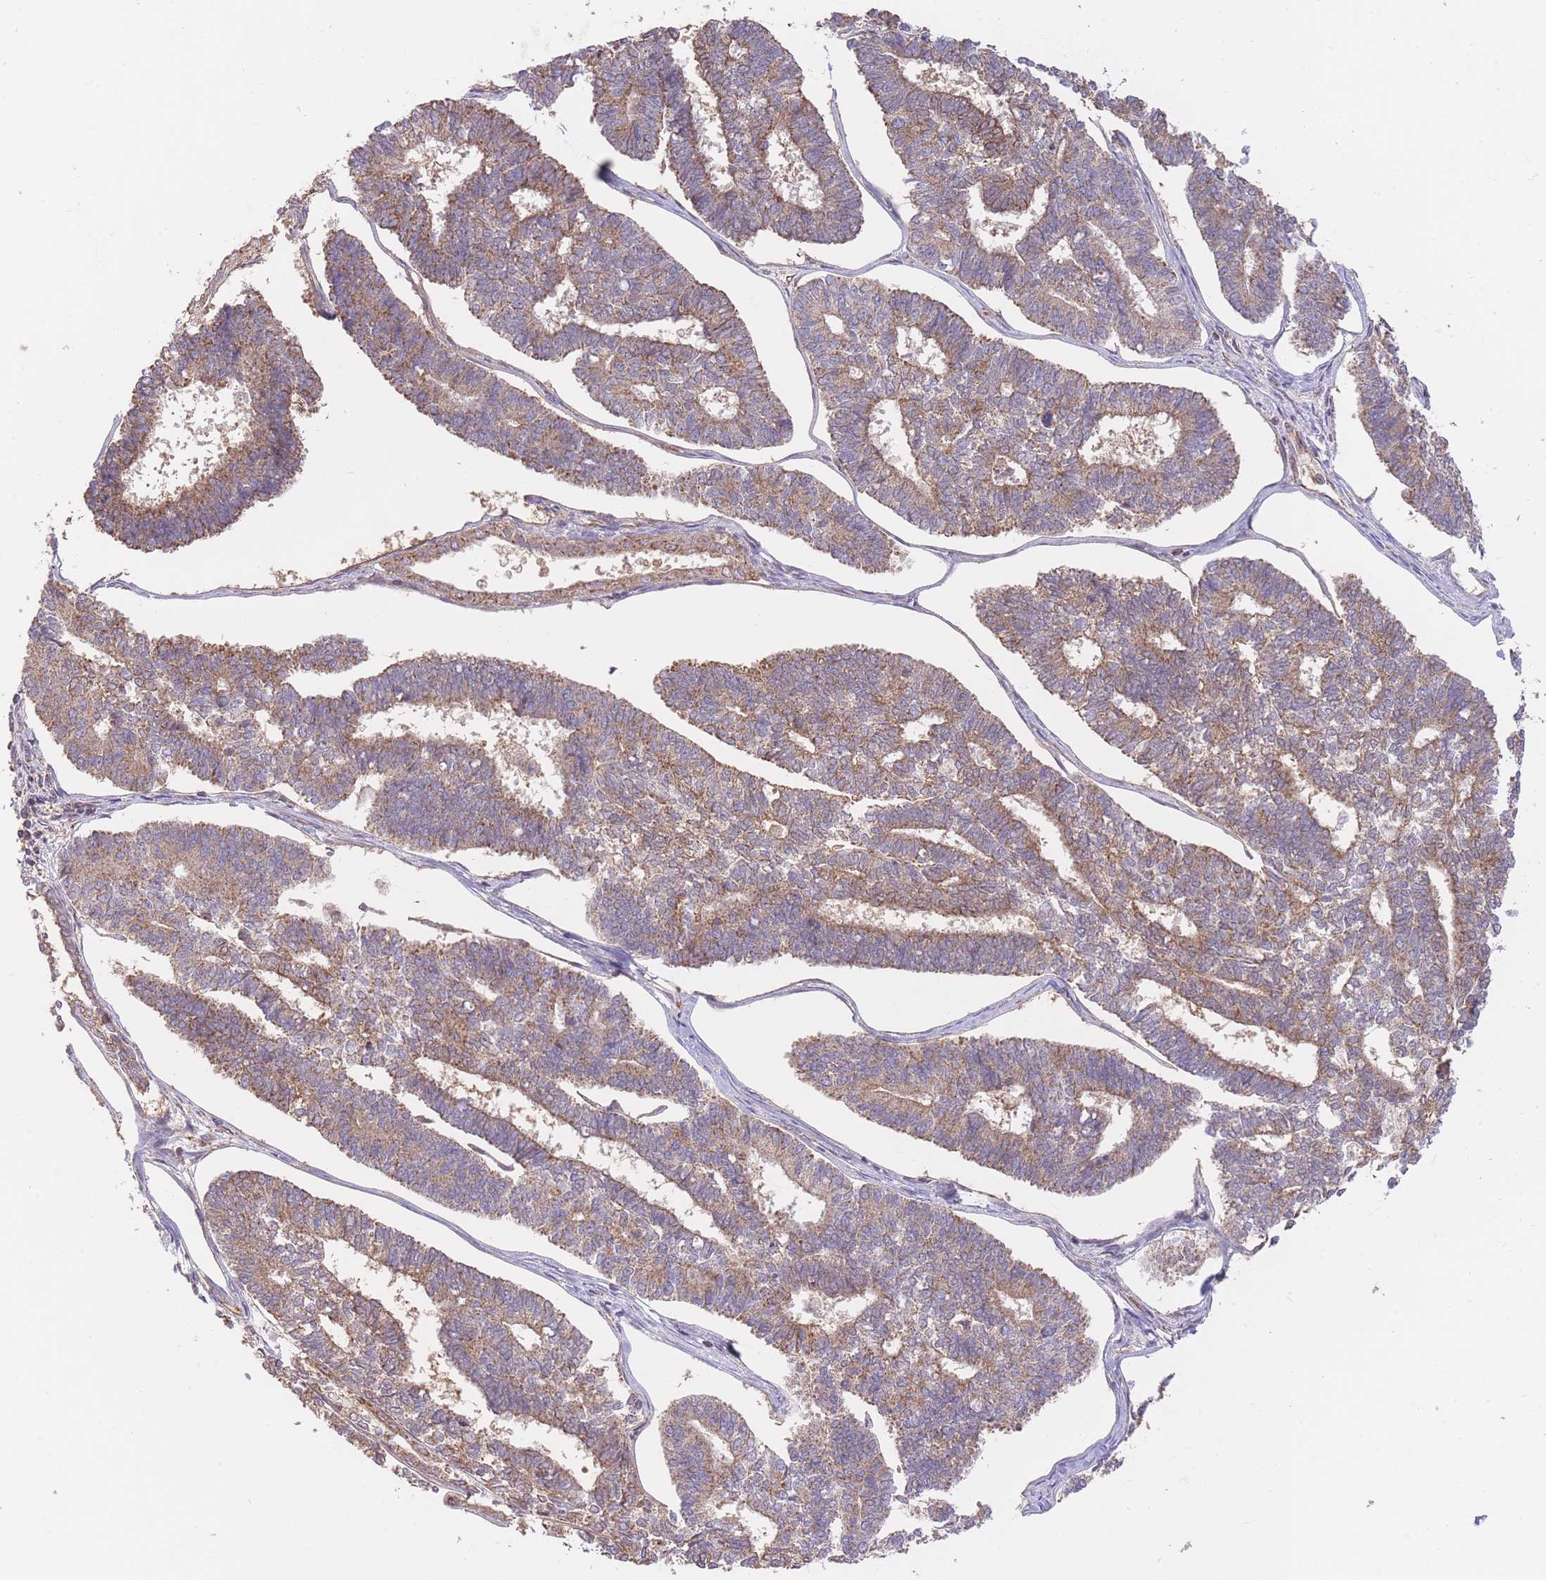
{"staining": {"intensity": "moderate", "quantity": ">75%", "location": "cytoplasmic/membranous"}, "tissue": "endometrial cancer", "cell_type": "Tumor cells", "image_type": "cancer", "snomed": [{"axis": "morphology", "description": "Adenocarcinoma, NOS"}, {"axis": "topography", "description": "Endometrium"}], "caption": "Brown immunohistochemical staining in human endometrial adenocarcinoma reveals moderate cytoplasmic/membranous positivity in about >75% of tumor cells.", "gene": "PREP", "patient": {"sex": "female", "age": 70}}